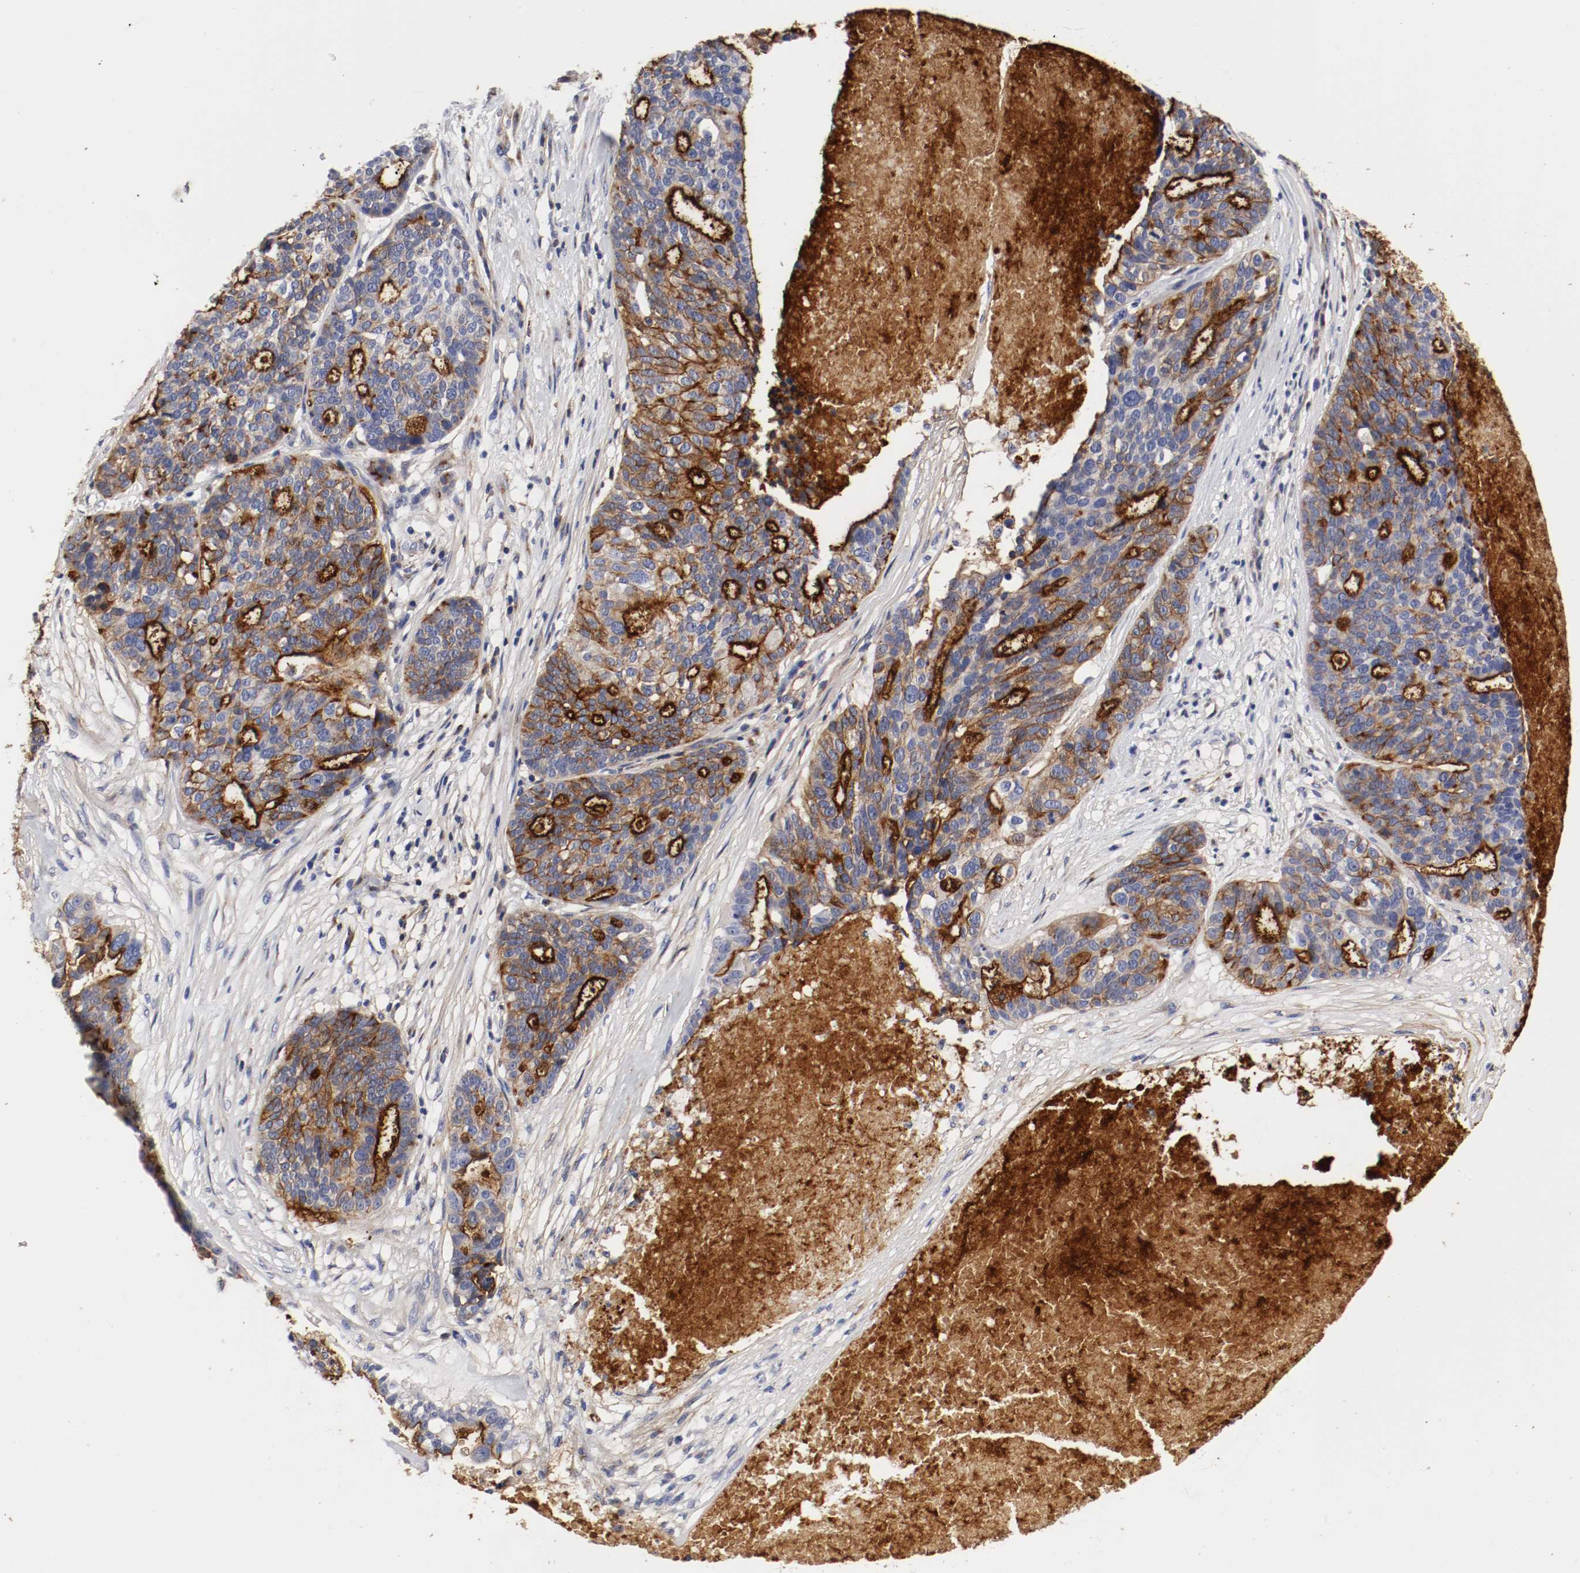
{"staining": {"intensity": "strong", "quantity": ">75%", "location": "cytoplasmic/membranous"}, "tissue": "ovarian cancer", "cell_type": "Tumor cells", "image_type": "cancer", "snomed": [{"axis": "morphology", "description": "Cystadenocarcinoma, serous, NOS"}, {"axis": "topography", "description": "Ovary"}], "caption": "Serous cystadenocarcinoma (ovarian) tissue shows strong cytoplasmic/membranous expression in about >75% of tumor cells, visualized by immunohistochemistry. (DAB IHC with brightfield microscopy, high magnification).", "gene": "IFITM1", "patient": {"sex": "female", "age": 59}}